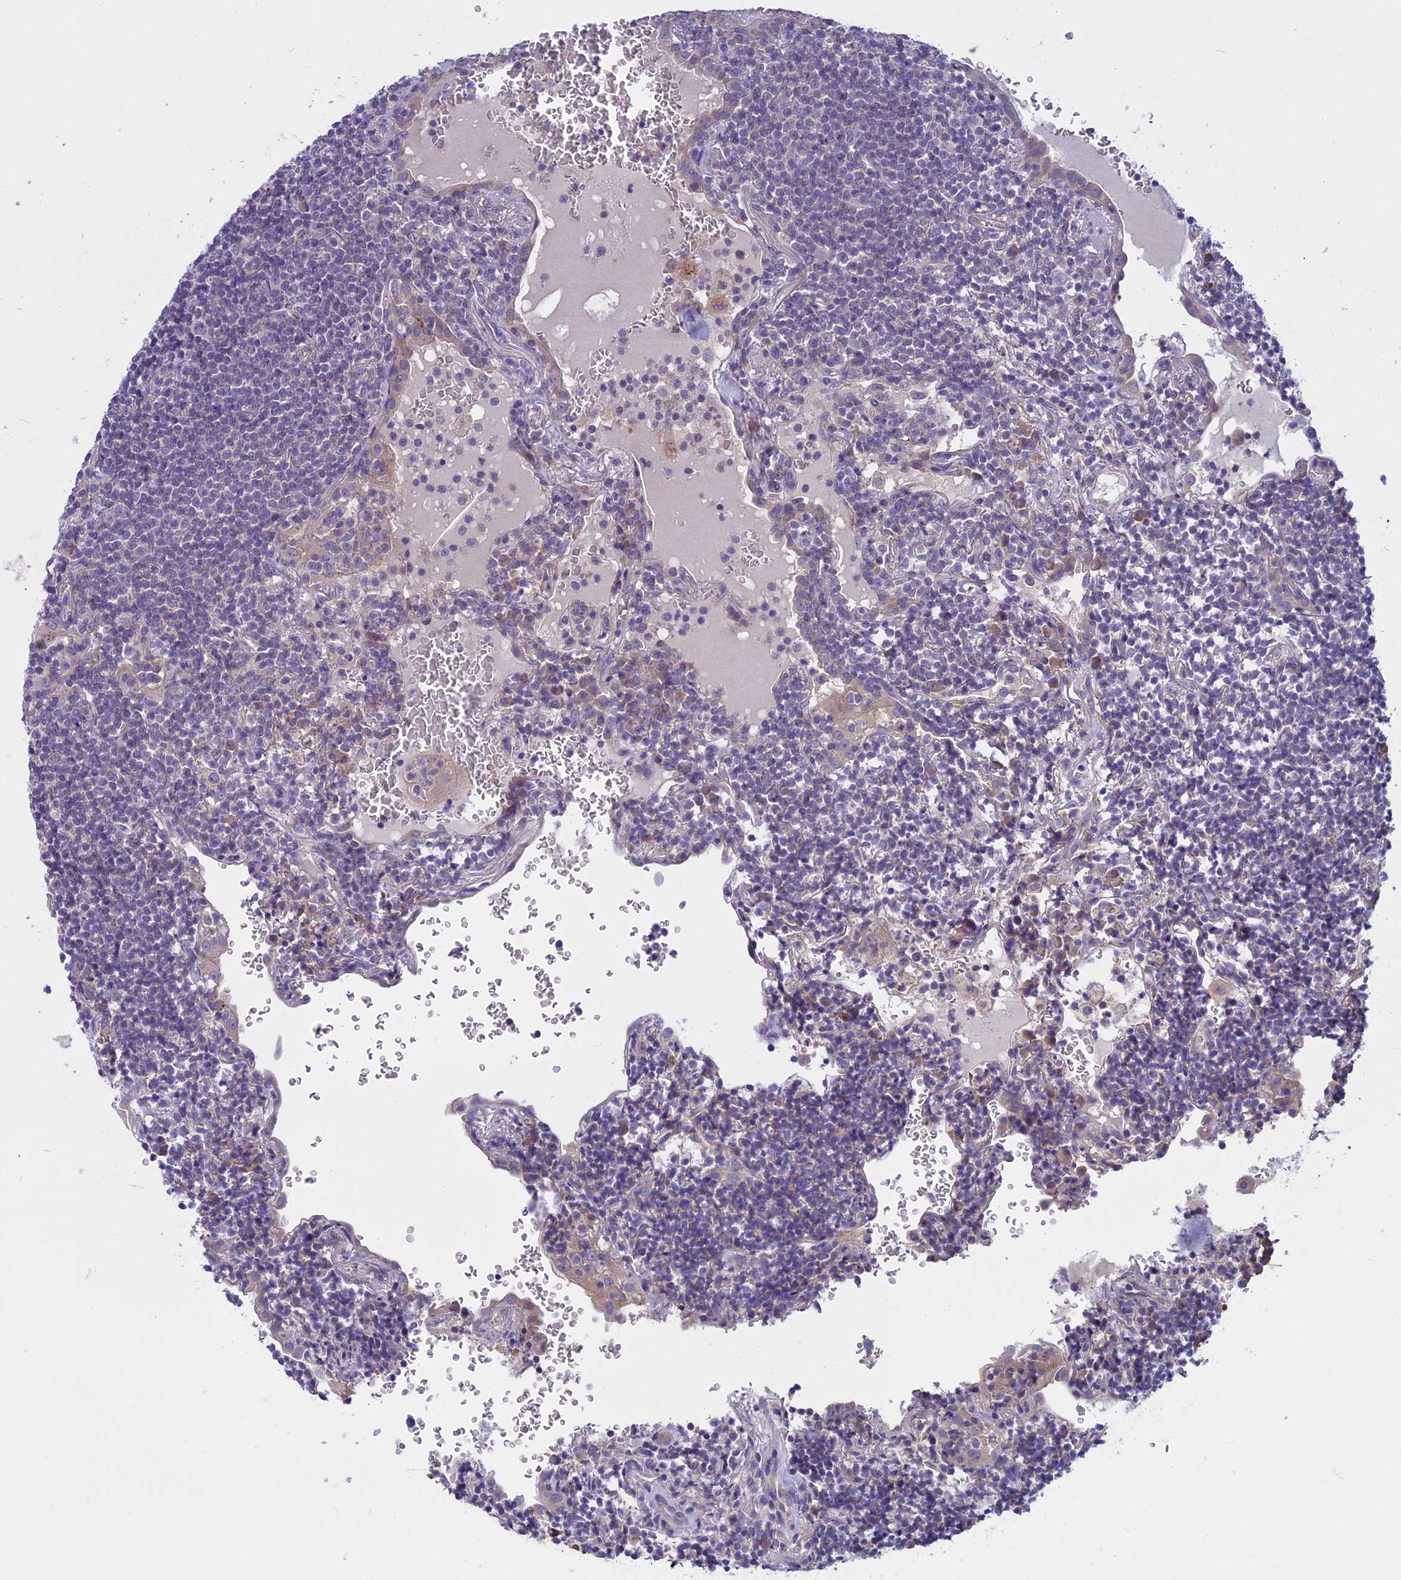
{"staining": {"intensity": "negative", "quantity": "none", "location": "none"}, "tissue": "lymphoma", "cell_type": "Tumor cells", "image_type": "cancer", "snomed": [{"axis": "morphology", "description": "Malignant lymphoma, non-Hodgkin's type, Low grade"}, {"axis": "topography", "description": "Lung"}], "caption": "Immunohistochemical staining of low-grade malignant lymphoma, non-Hodgkin's type shows no significant staining in tumor cells. (Immunohistochemistry (ihc), brightfield microscopy, high magnification).", "gene": "DCTN5", "patient": {"sex": "female", "age": 71}}